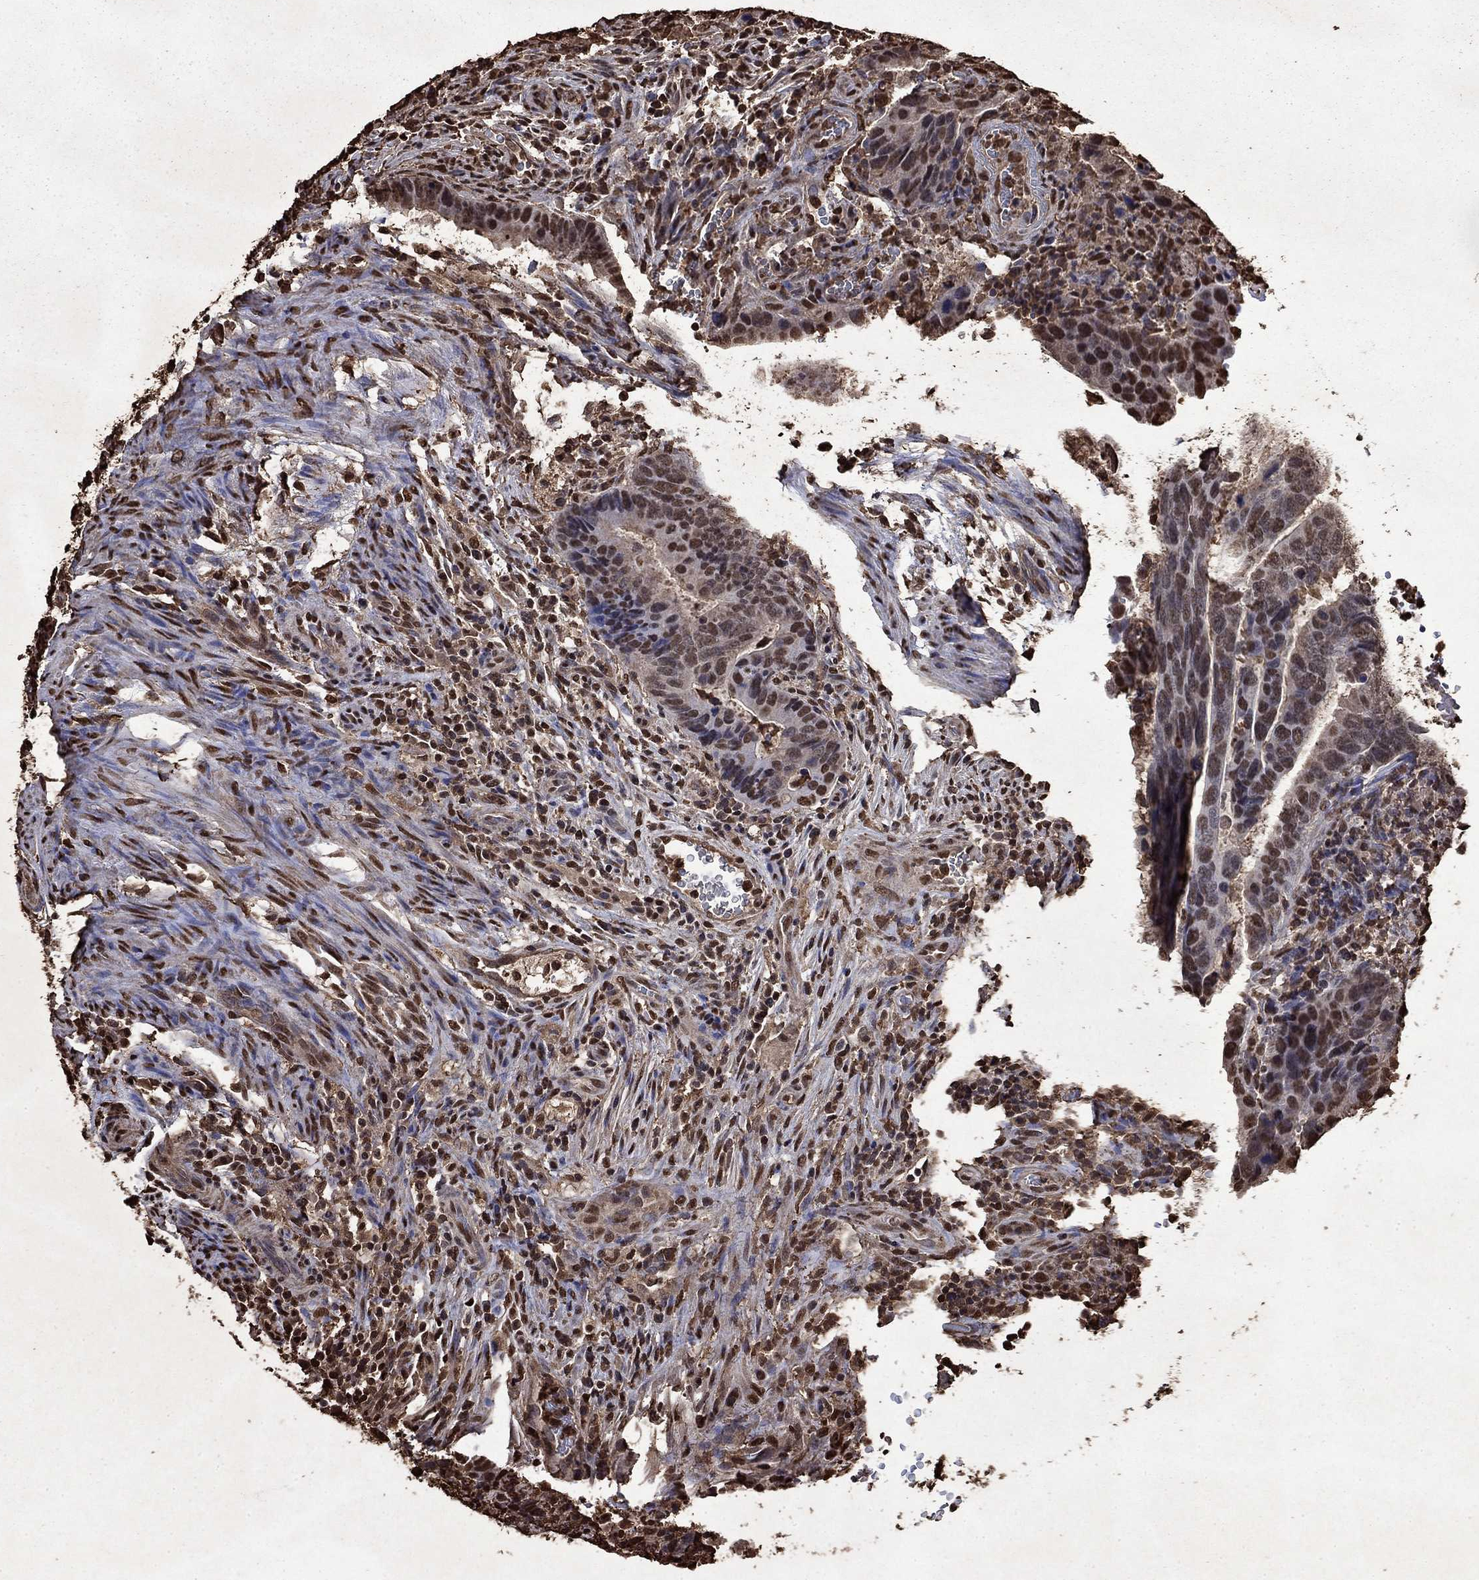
{"staining": {"intensity": "moderate", "quantity": "<25%", "location": "nuclear"}, "tissue": "colorectal cancer", "cell_type": "Tumor cells", "image_type": "cancer", "snomed": [{"axis": "morphology", "description": "Adenocarcinoma, NOS"}, {"axis": "topography", "description": "Colon"}], "caption": "Tumor cells exhibit moderate nuclear expression in about <25% of cells in colorectal cancer (adenocarcinoma). (DAB (3,3'-diaminobenzidine) IHC with brightfield microscopy, high magnification).", "gene": "GAPDH", "patient": {"sex": "female", "age": 56}}